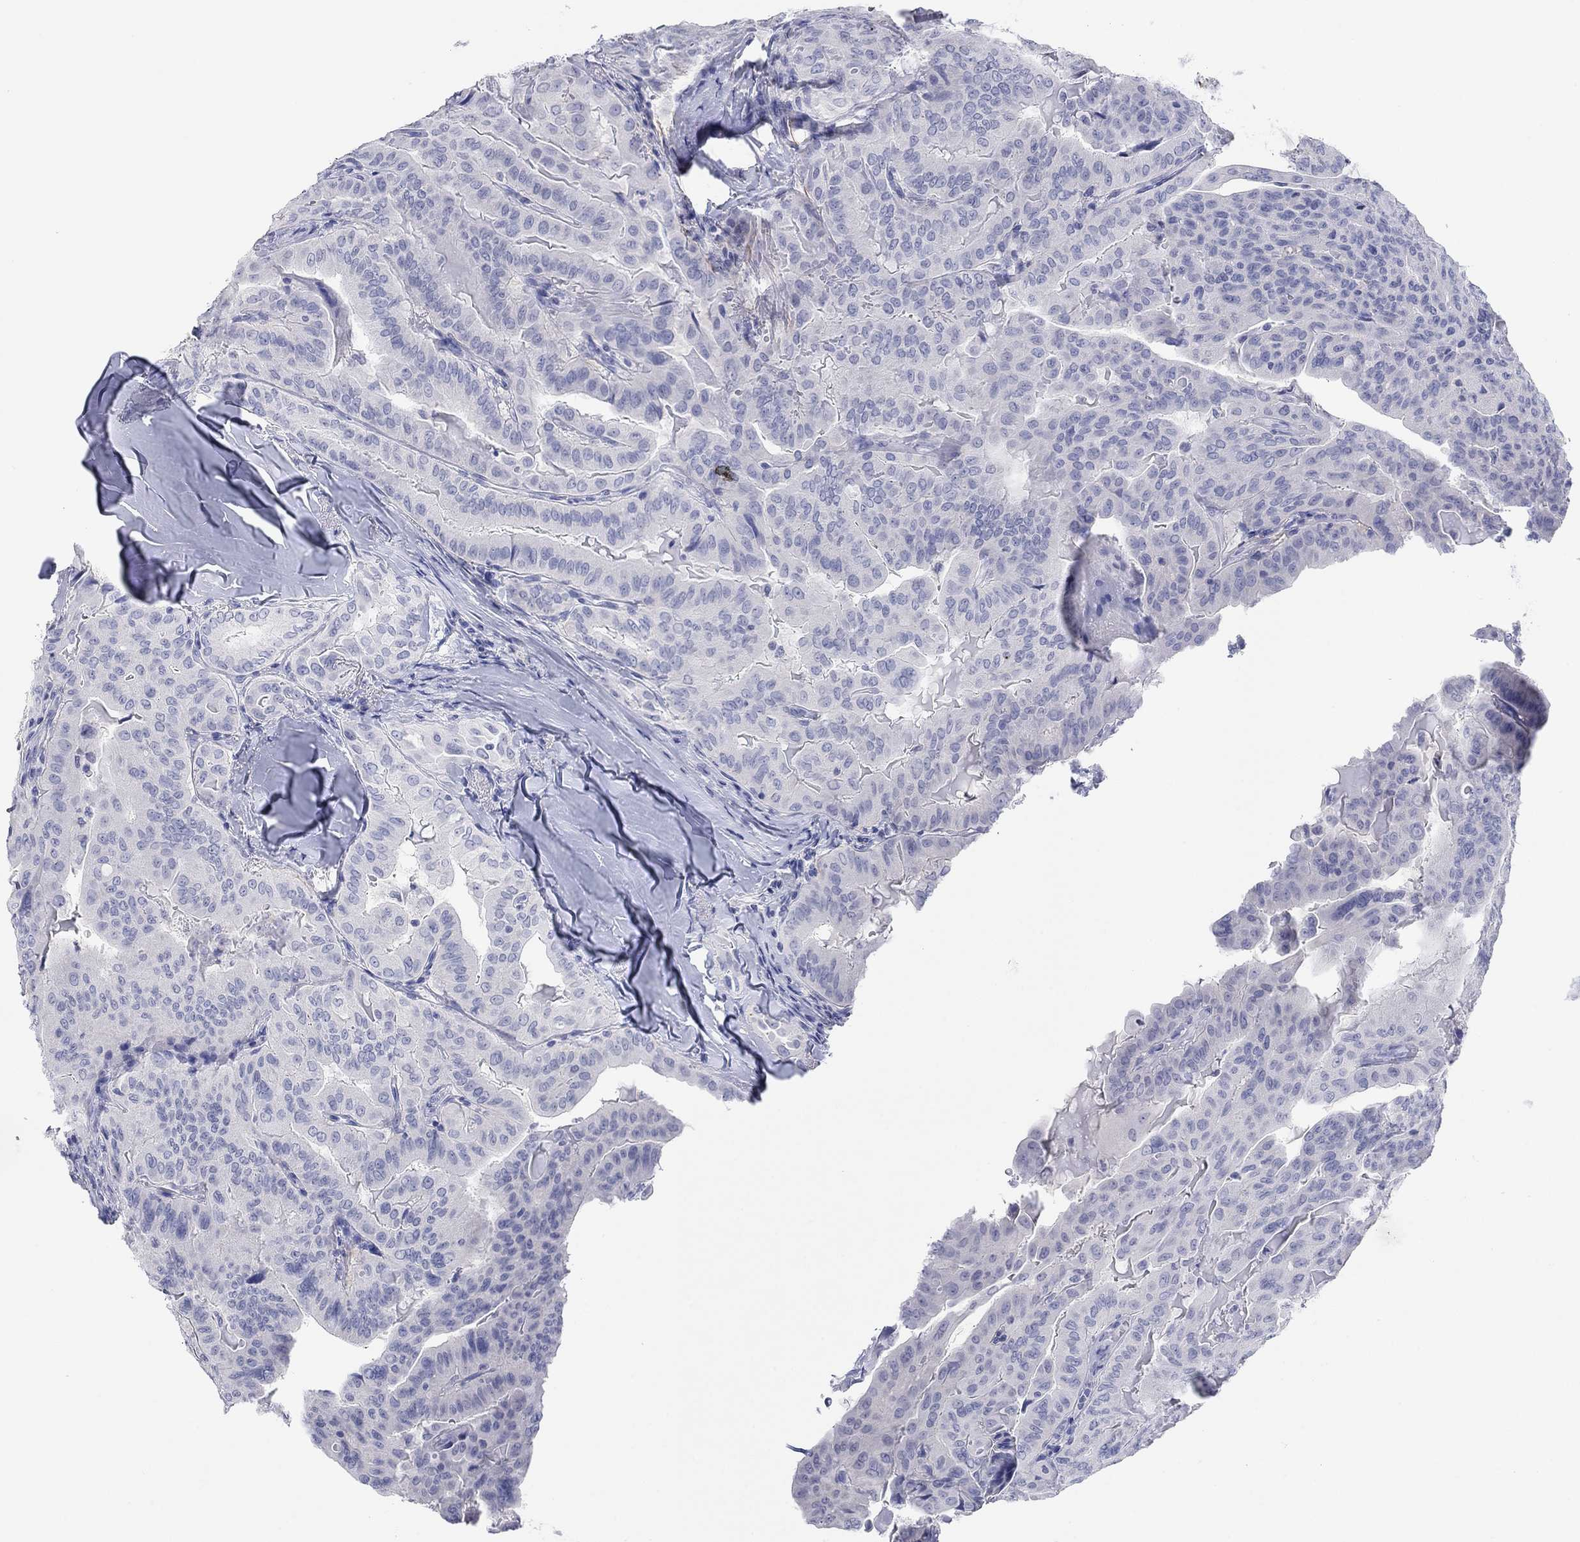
{"staining": {"intensity": "negative", "quantity": "none", "location": "none"}, "tissue": "thyroid cancer", "cell_type": "Tumor cells", "image_type": "cancer", "snomed": [{"axis": "morphology", "description": "Papillary adenocarcinoma, NOS"}, {"axis": "topography", "description": "Thyroid gland"}], "caption": "Tumor cells are negative for brown protein staining in papillary adenocarcinoma (thyroid). (DAB (3,3'-diaminobenzidine) immunohistochemistry with hematoxylin counter stain).", "gene": "PDYN", "patient": {"sex": "female", "age": 68}}